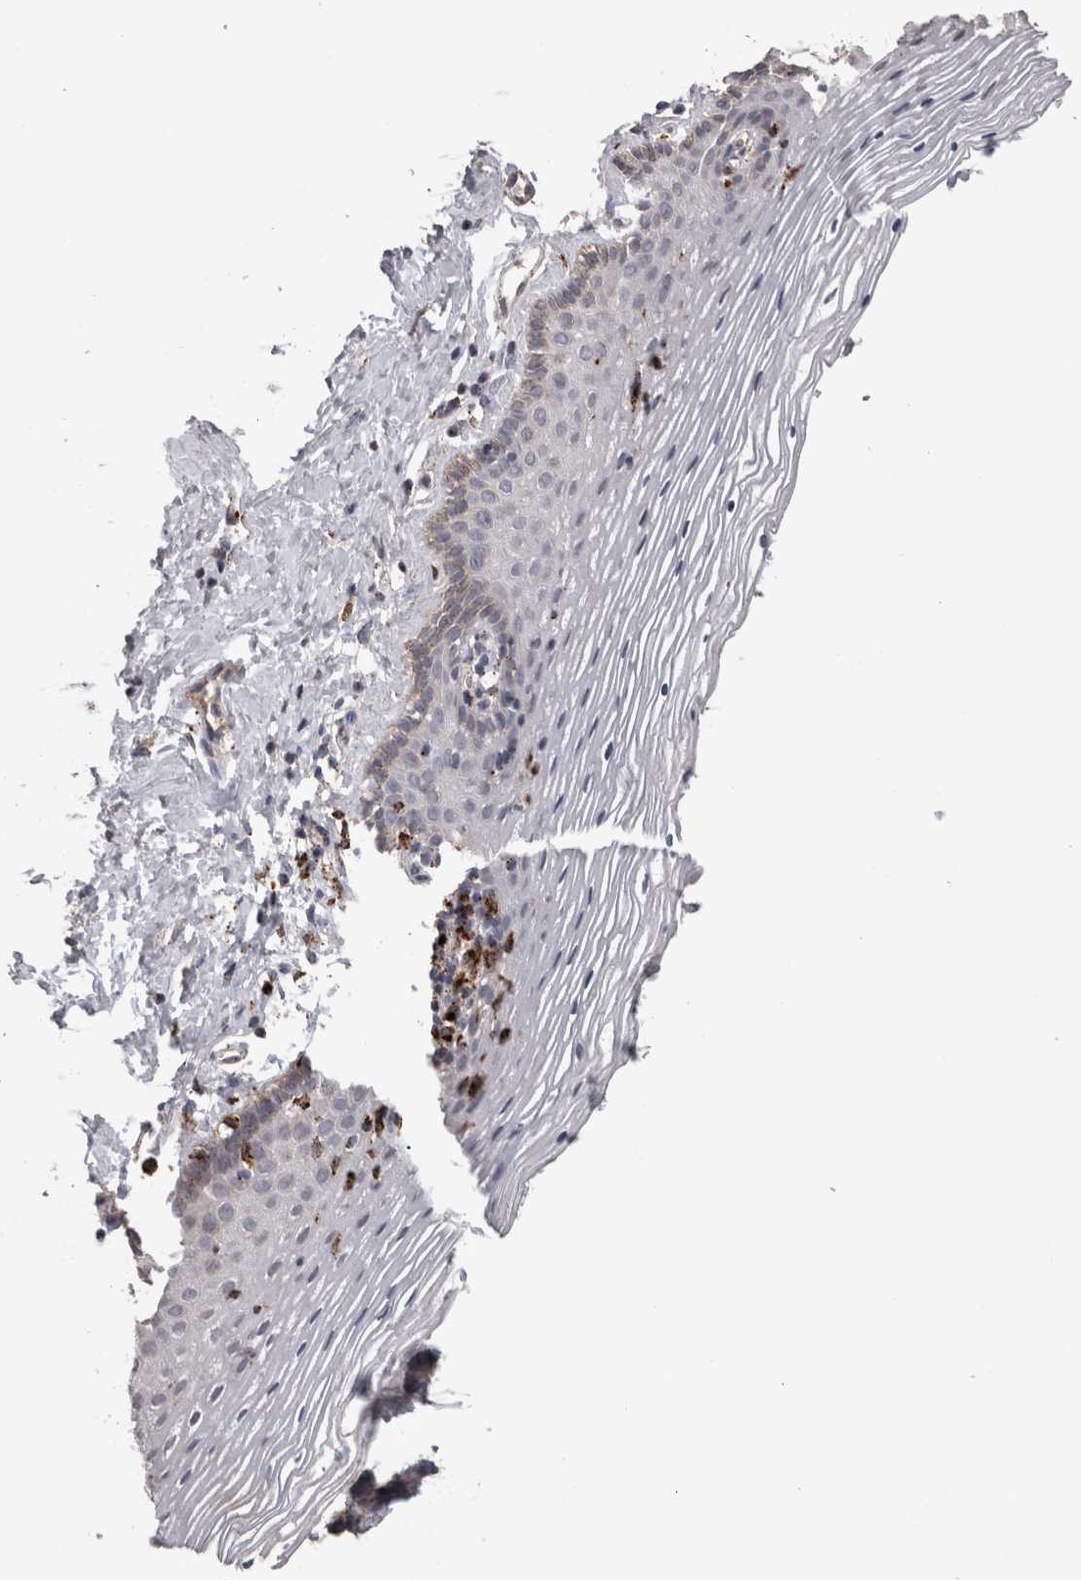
{"staining": {"intensity": "strong", "quantity": "<25%", "location": "cytoplasmic/membranous"}, "tissue": "vagina", "cell_type": "Squamous epithelial cells", "image_type": "normal", "snomed": [{"axis": "morphology", "description": "Normal tissue, NOS"}, {"axis": "topography", "description": "Vagina"}], "caption": "Protein staining of unremarkable vagina displays strong cytoplasmic/membranous positivity in about <25% of squamous epithelial cells.", "gene": "CTSZ", "patient": {"sex": "female", "age": 32}}